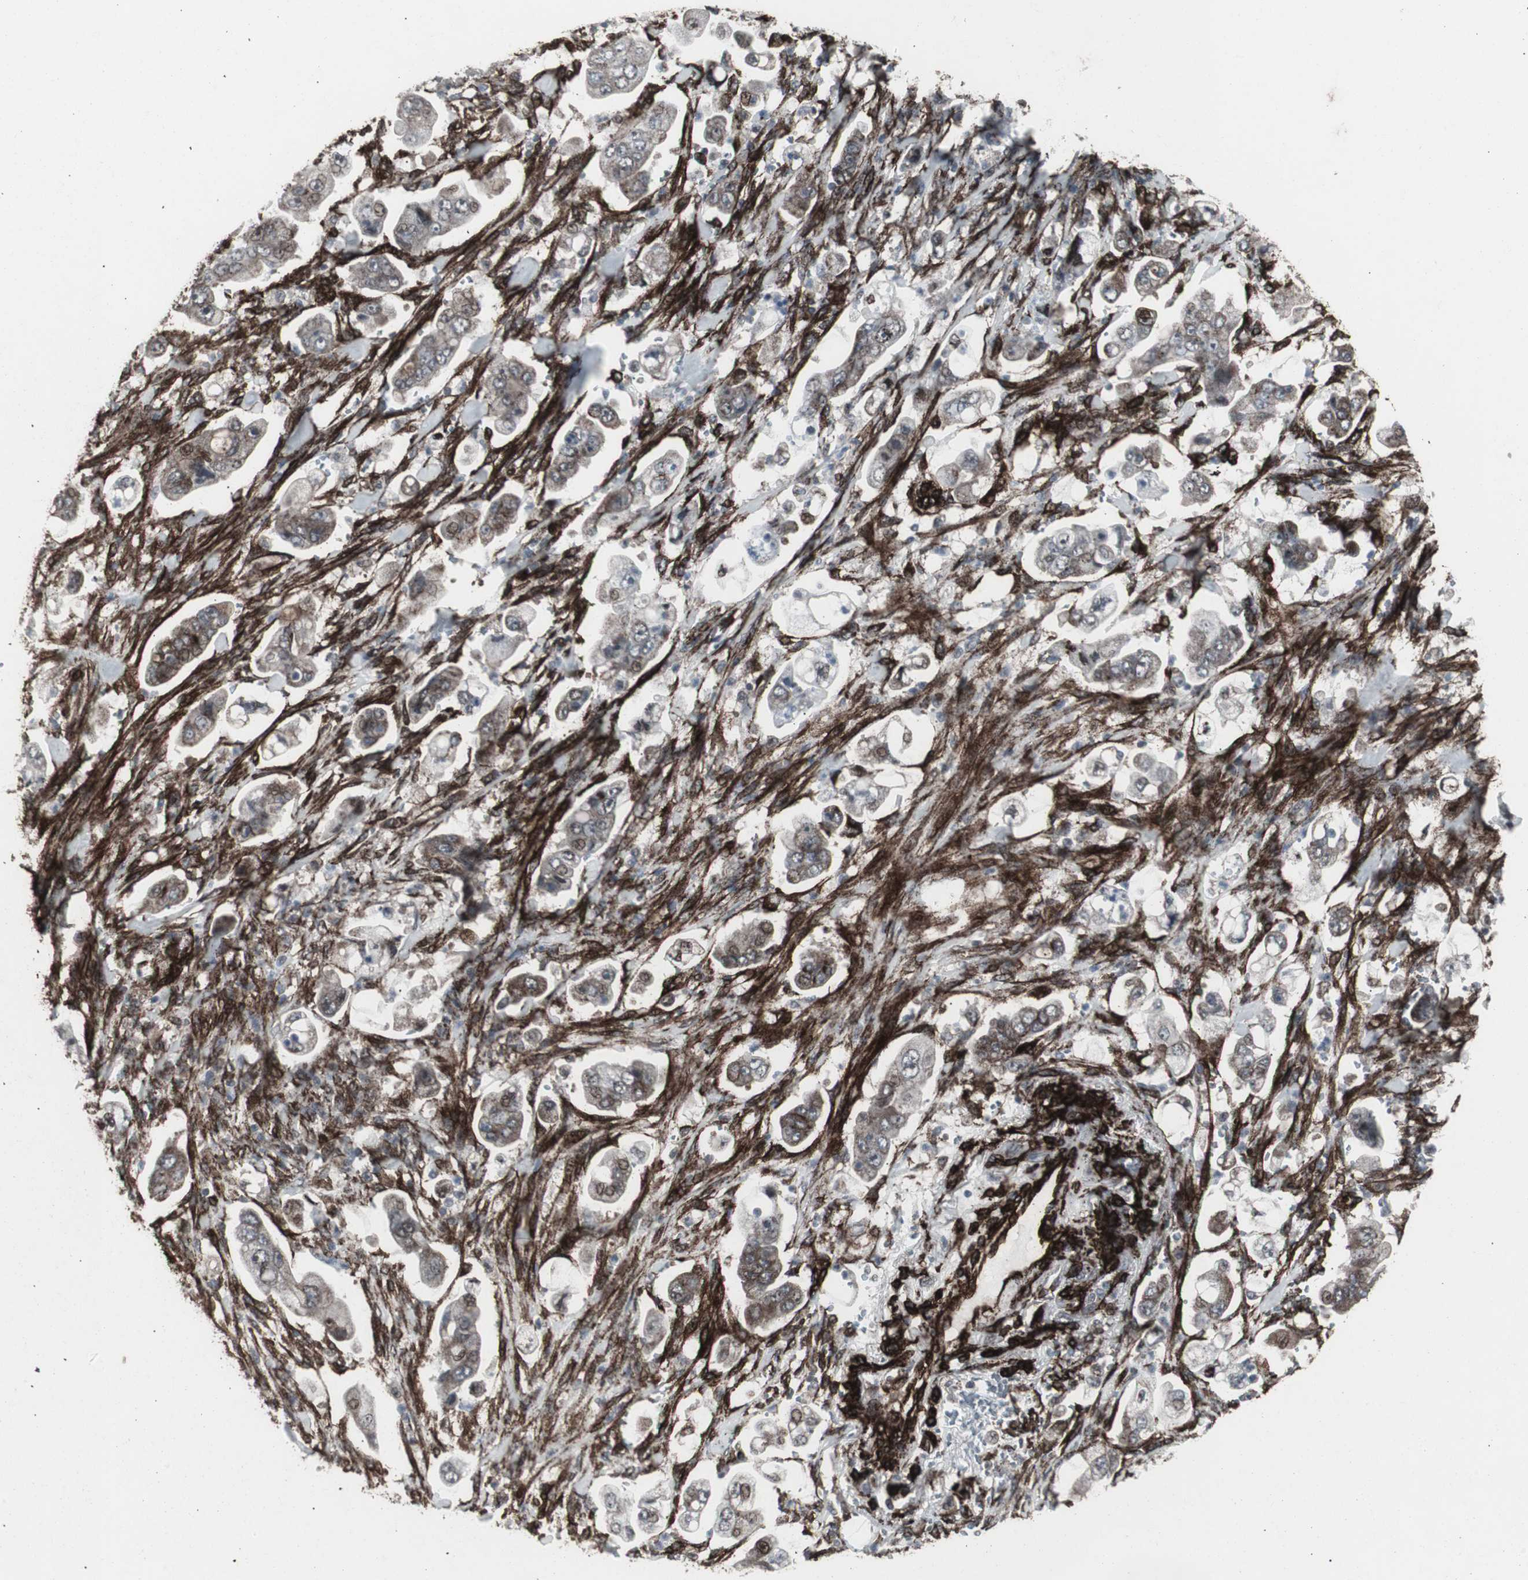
{"staining": {"intensity": "weak", "quantity": "25%-75%", "location": "cytoplasmic/membranous"}, "tissue": "stomach cancer", "cell_type": "Tumor cells", "image_type": "cancer", "snomed": [{"axis": "morphology", "description": "Adenocarcinoma, NOS"}, {"axis": "topography", "description": "Stomach"}], "caption": "A photomicrograph of stomach cancer (adenocarcinoma) stained for a protein exhibits weak cytoplasmic/membranous brown staining in tumor cells.", "gene": "PDGFA", "patient": {"sex": "male", "age": 62}}